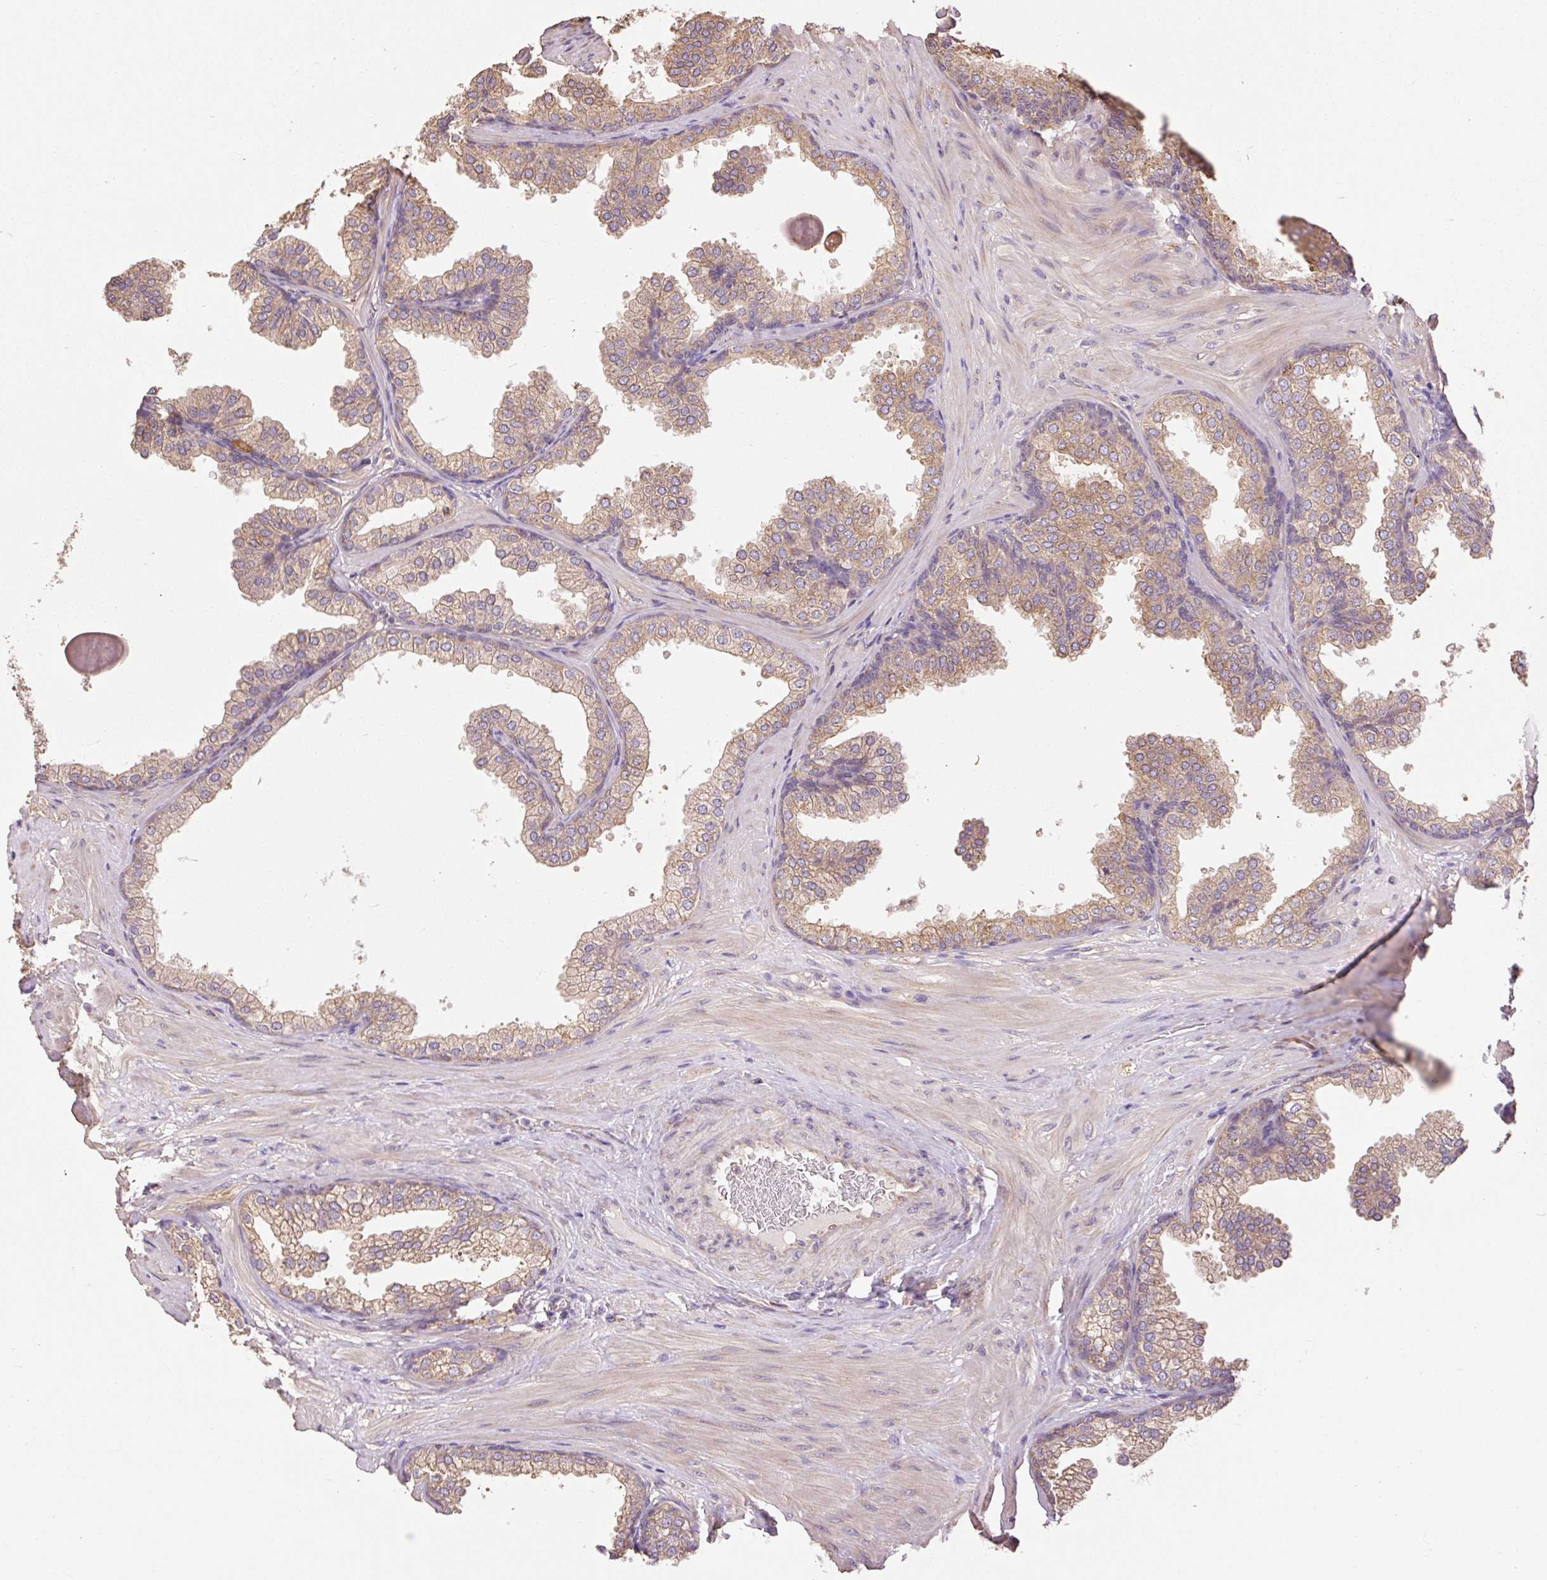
{"staining": {"intensity": "moderate", "quantity": ">75%", "location": "cytoplasmic/membranous"}, "tissue": "prostate", "cell_type": "Glandular cells", "image_type": "normal", "snomed": [{"axis": "morphology", "description": "Normal tissue, NOS"}, {"axis": "topography", "description": "Prostate"}], "caption": "Immunohistochemistry of unremarkable human prostate reveals medium levels of moderate cytoplasmic/membranous positivity in about >75% of glandular cells. (Brightfield microscopy of DAB IHC at high magnification).", "gene": "DESI1", "patient": {"sex": "male", "age": 37}}